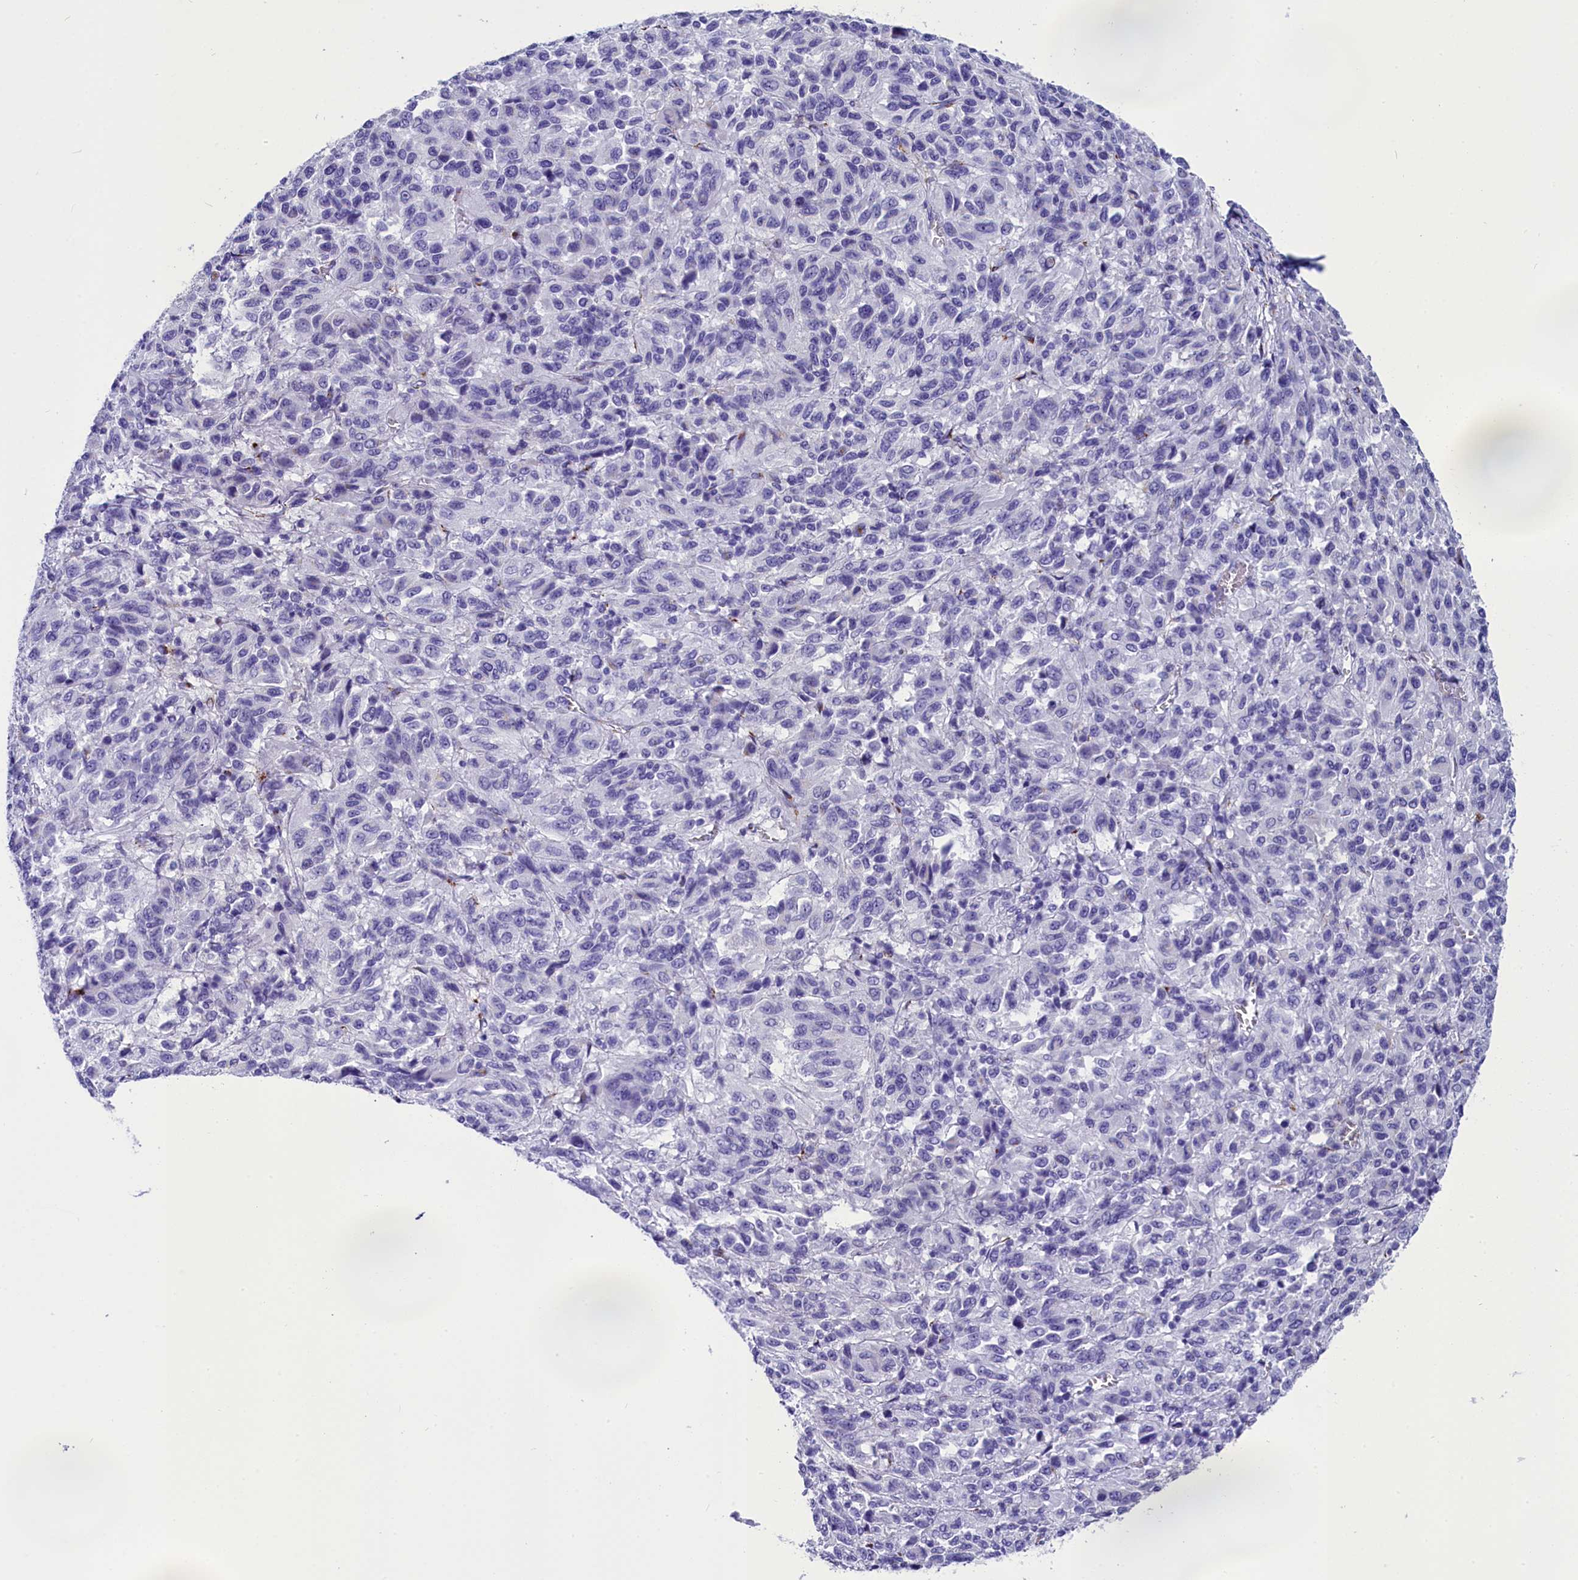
{"staining": {"intensity": "negative", "quantity": "none", "location": "none"}, "tissue": "melanoma", "cell_type": "Tumor cells", "image_type": "cancer", "snomed": [{"axis": "morphology", "description": "Malignant melanoma, Metastatic site"}, {"axis": "topography", "description": "Lung"}], "caption": "Immunohistochemistry (IHC) image of neoplastic tissue: melanoma stained with DAB (3,3'-diaminobenzidine) displays no significant protein staining in tumor cells.", "gene": "AP3B2", "patient": {"sex": "male", "age": 64}}